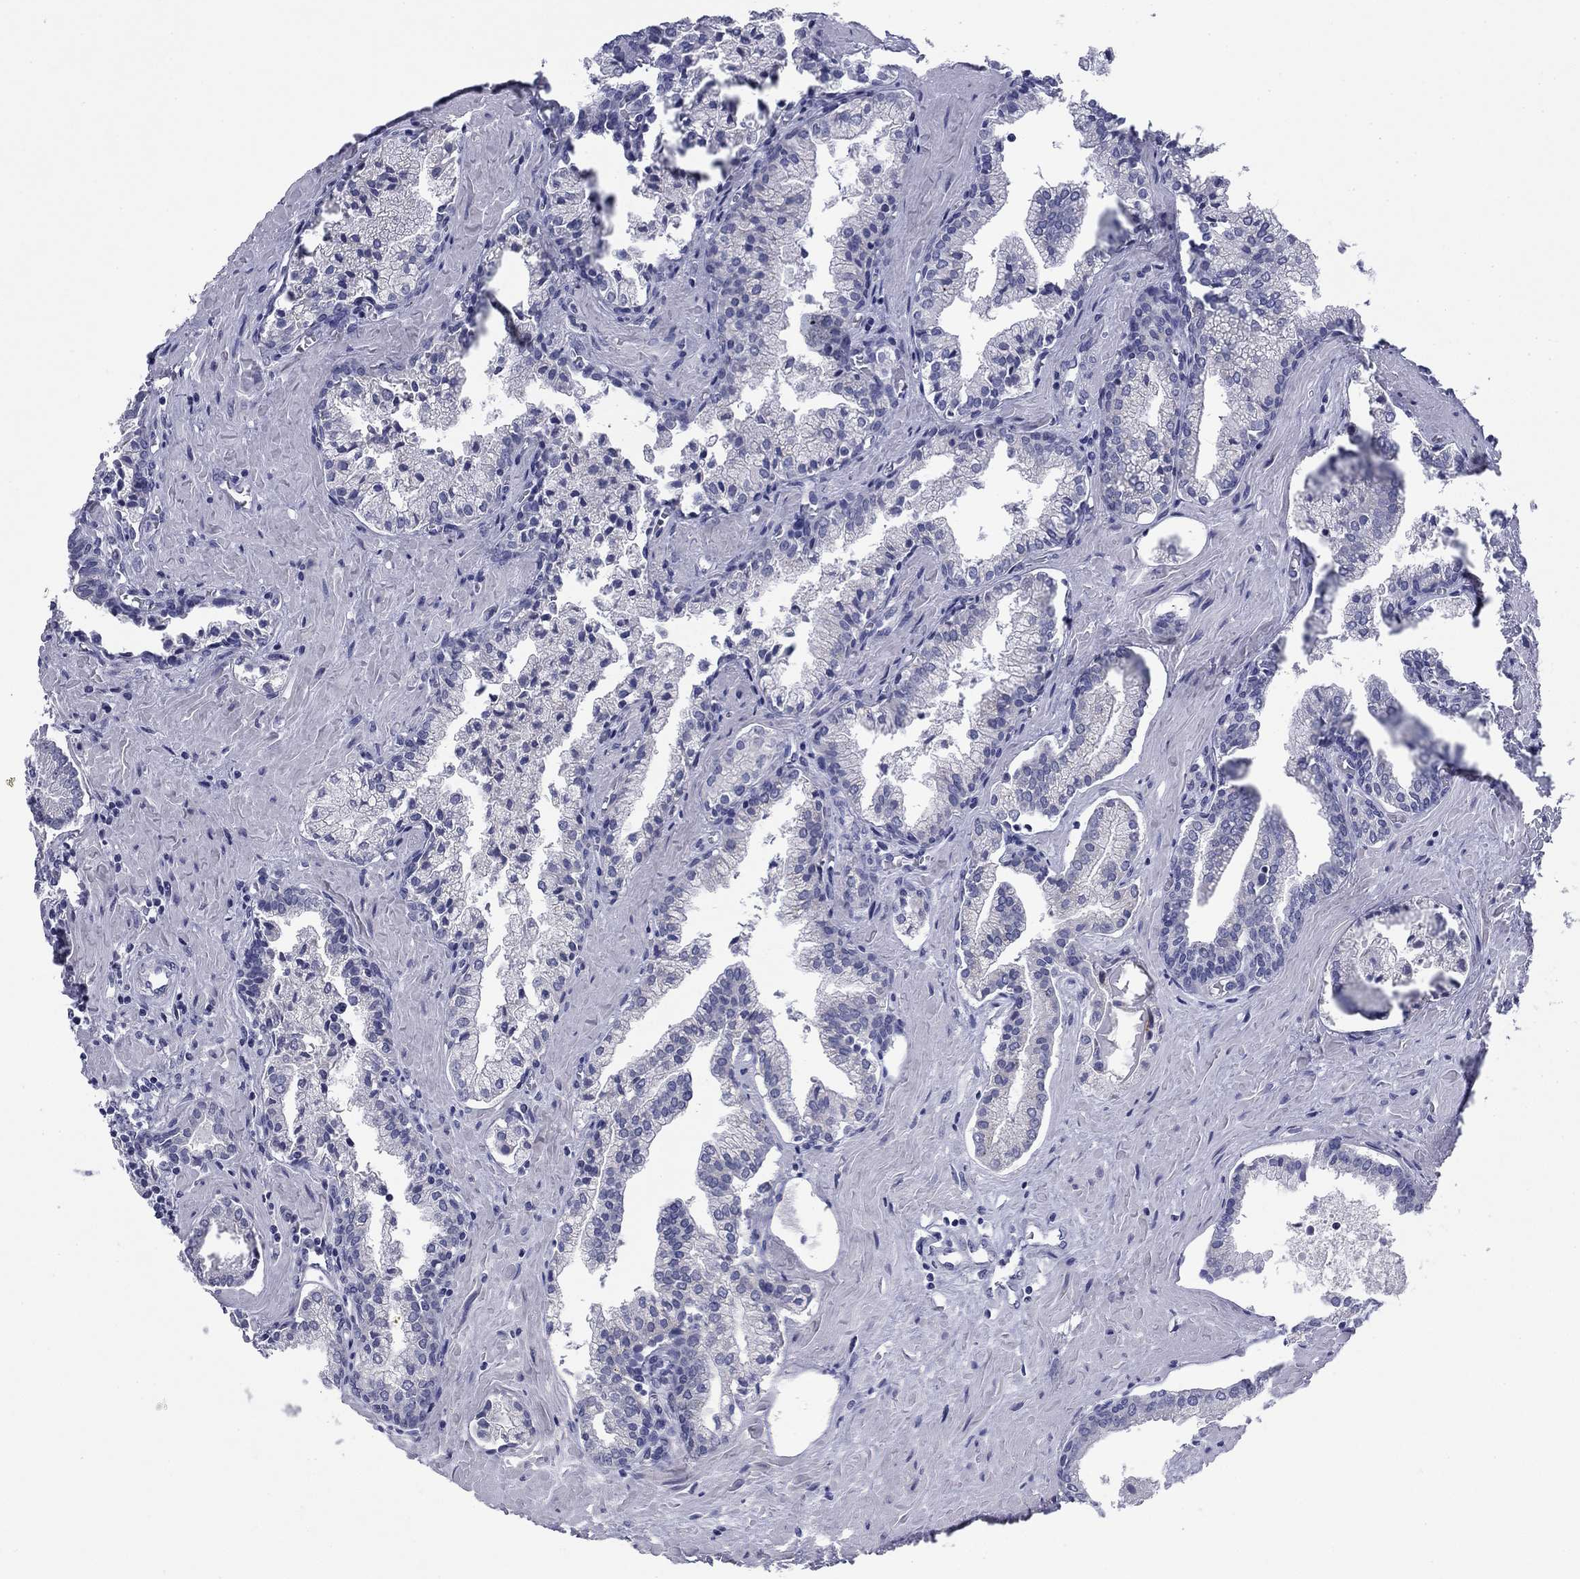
{"staining": {"intensity": "negative", "quantity": "none", "location": "none"}, "tissue": "prostate cancer", "cell_type": "Tumor cells", "image_type": "cancer", "snomed": [{"axis": "morphology", "description": "Adenocarcinoma, NOS"}, {"axis": "topography", "description": "Prostate and seminal vesicle, NOS"}, {"axis": "topography", "description": "Prostate"}], "caption": "A histopathology image of human prostate cancer (adenocarcinoma) is negative for staining in tumor cells. (Immunohistochemistry (ihc), brightfield microscopy, high magnification).", "gene": "ABCC2", "patient": {"sex": "male", "age": 44}}